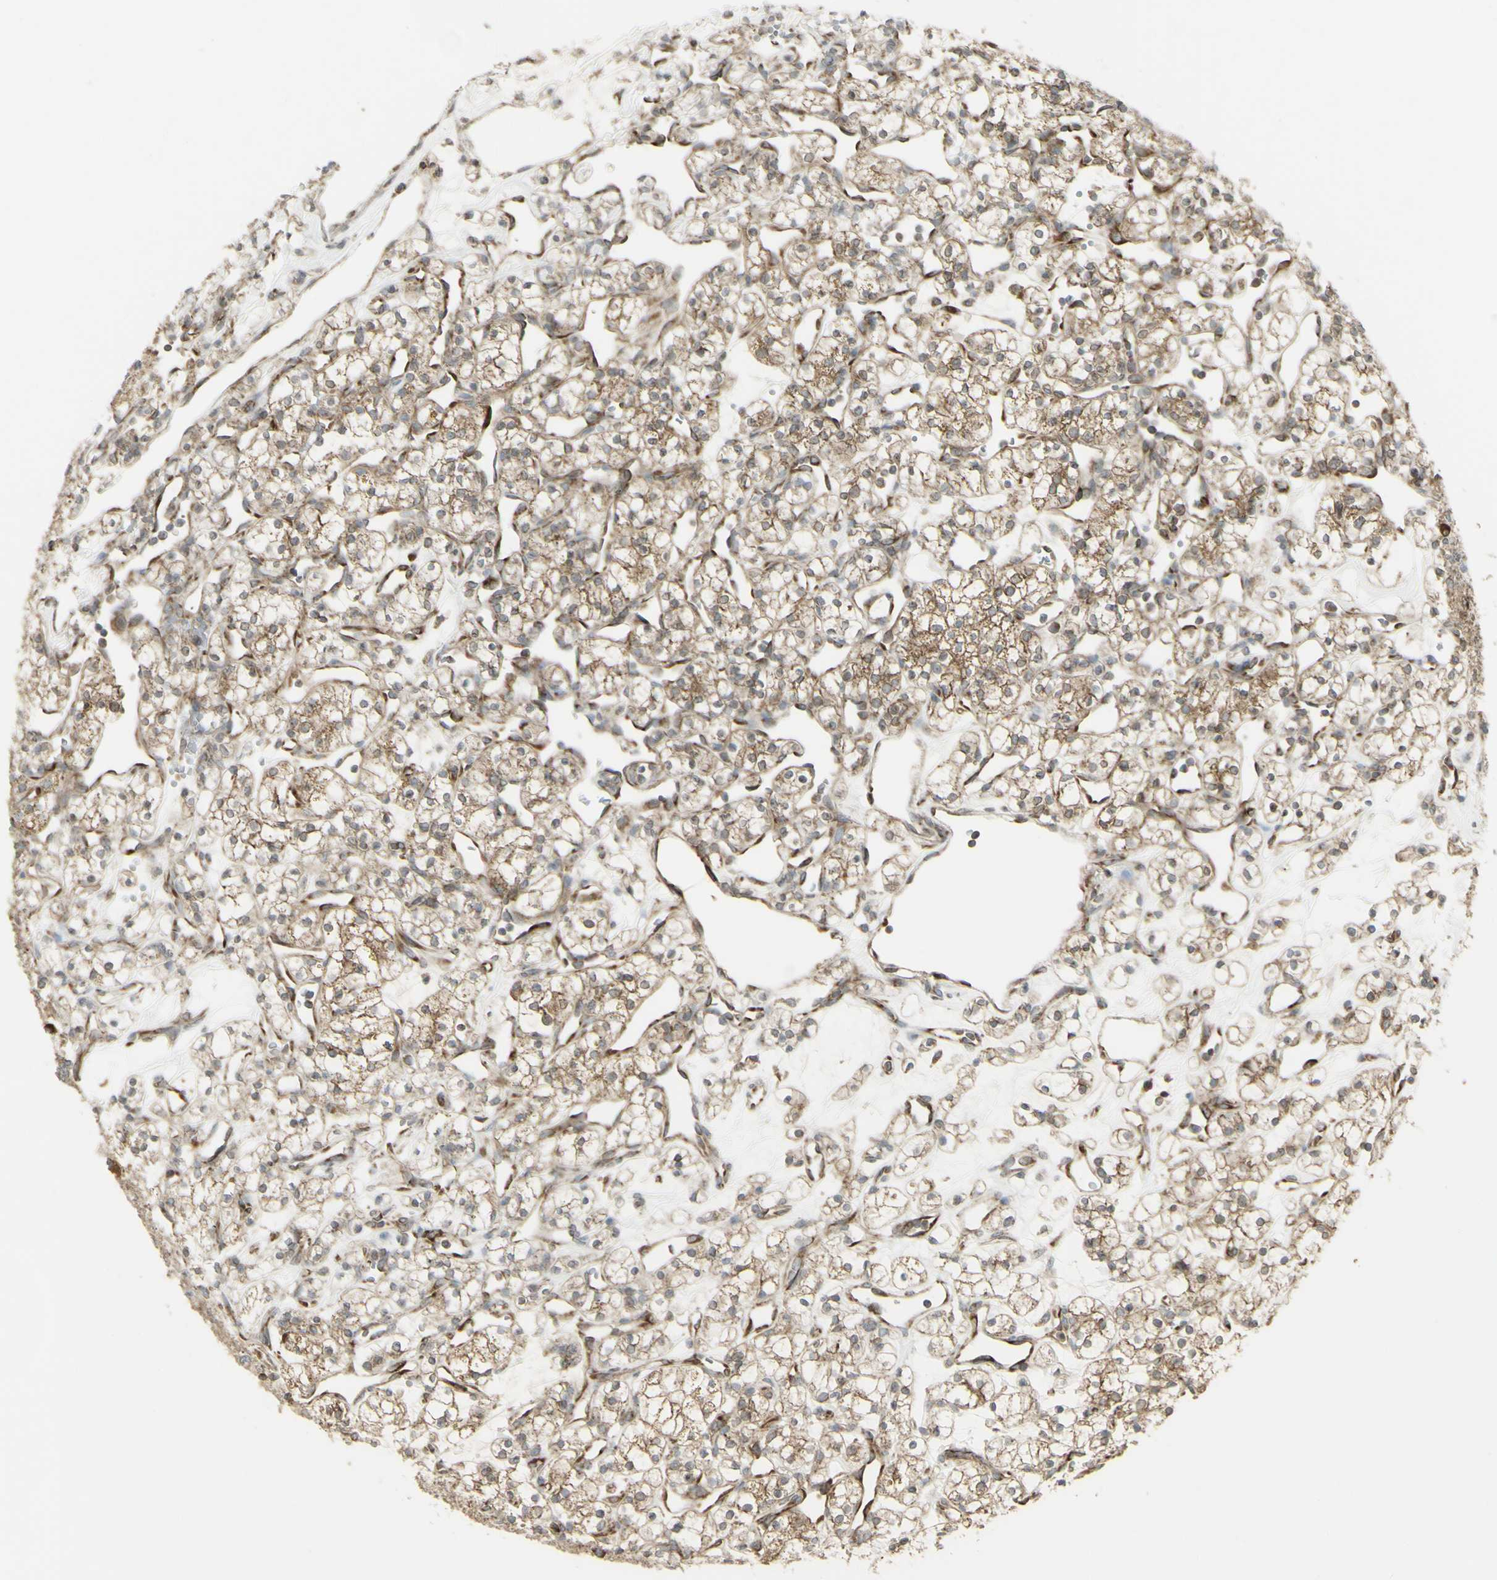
{"staining": {"intensity": "weak", "quantity": ">75%", "location": "cytoplasmic/membranous"}, "tissue": "renal cancer", "cell_type": "Tumor cells", "image_type": "cancer", "snomed": [{"axis": "morphology", "description": "Adenocarcinoma, NOS"}, {"axis": "topography", "description": "Kidney"}], "caption": "Immunohistochemistry photomicrograph of neoplastic tissue: human renal adenocarcinoma stained using immunohistochemistry (IHC) displays low levels of weak protein expression localized specifically in the cytoplasmic/membranous of tumor cells, appearing as a cytoplasmic/membranous brown color.", "gene": "FKBP3", "patient": {"sex": "female", "age": 60}}